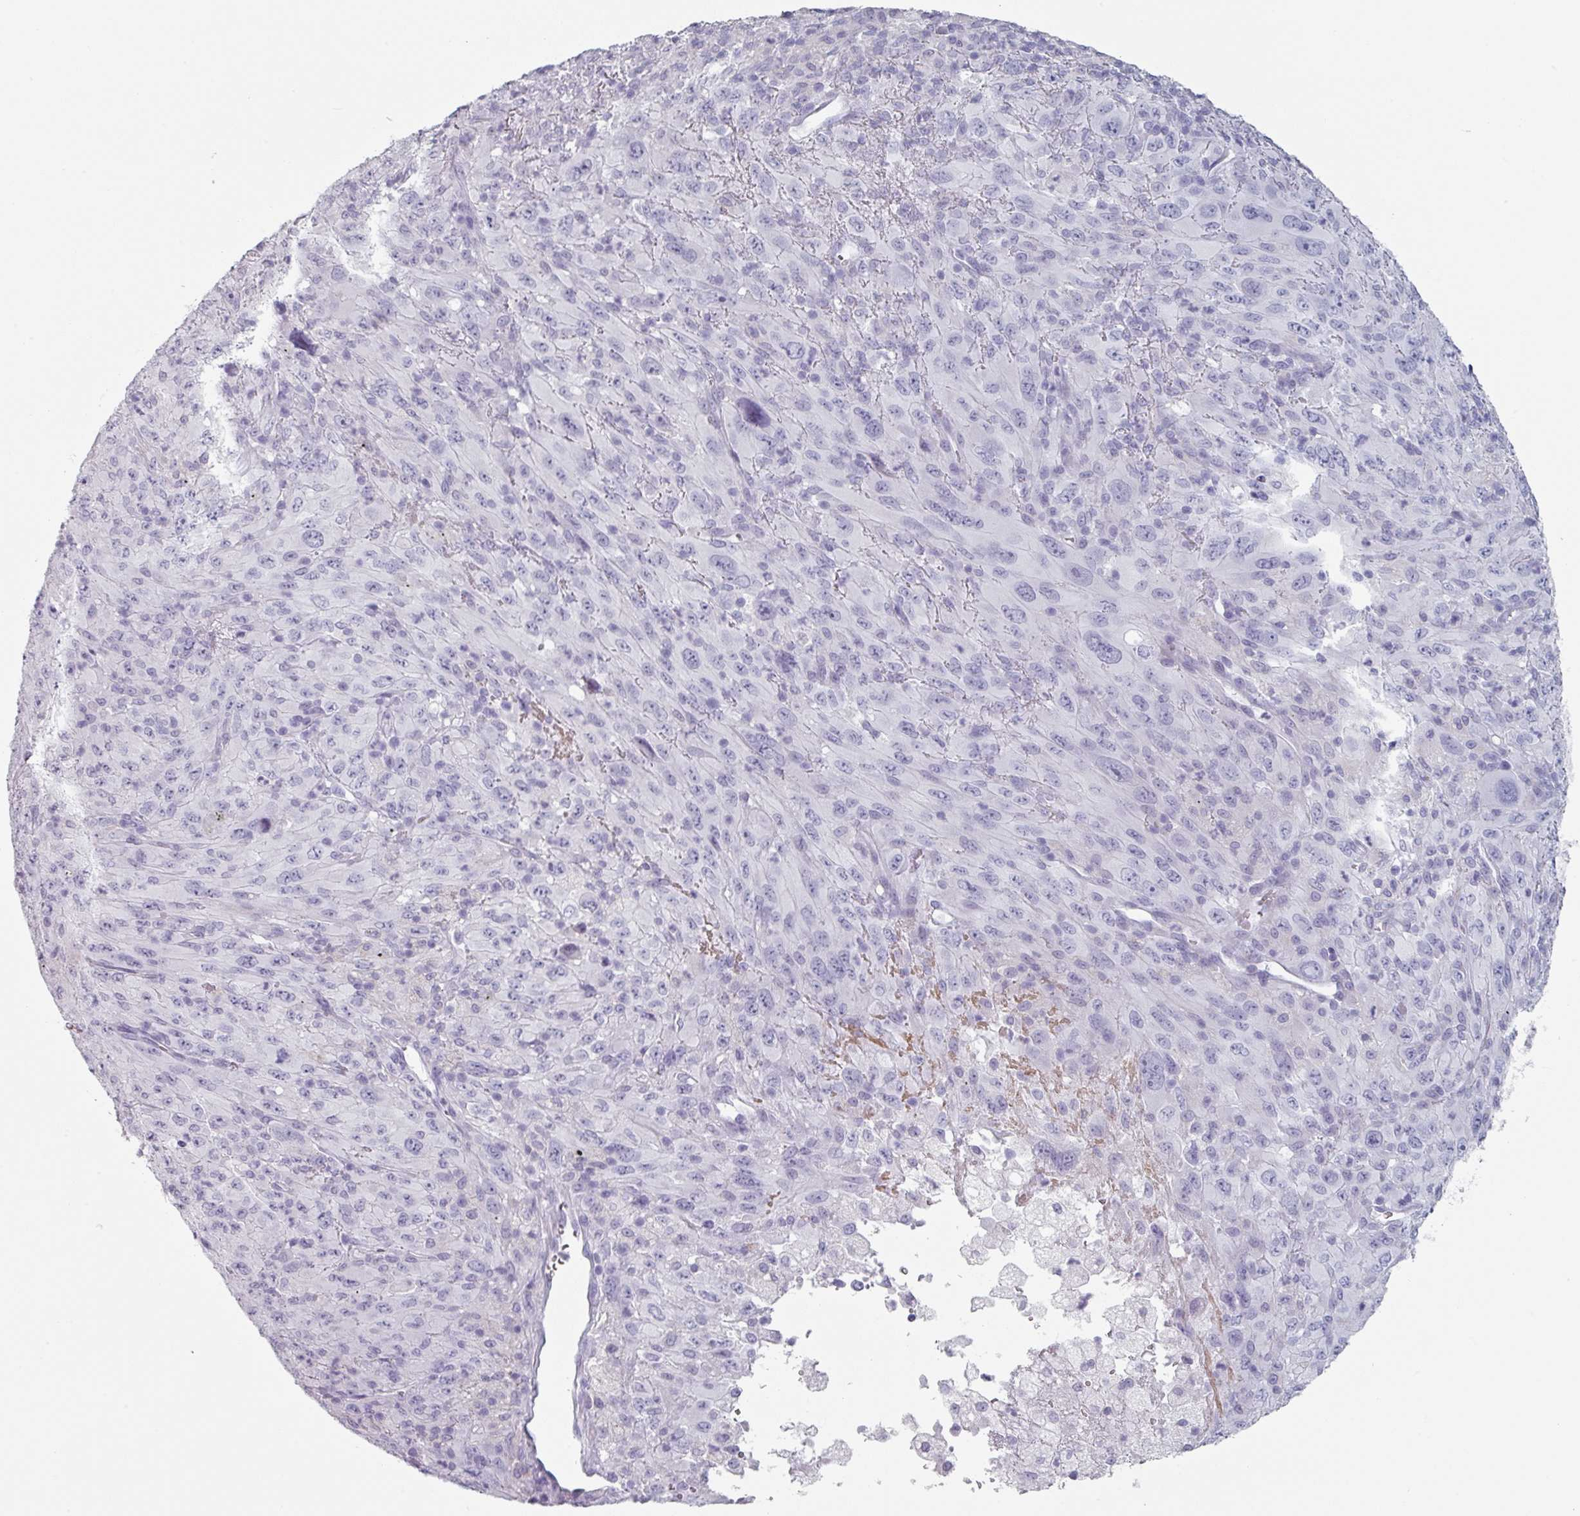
{"staining": {"intensity": "negative", "quantity": "none", "location": "none"}, "tissue": "melanoma", "cell_type": "Tumor cells", "image_type": "cancer", "snomed": [{"axis": "morphology", "description": "Malignant melanoma, Metastatic site"}, {"axis": "topography", "description": "Skin"}], "caption": "Tumor cells are negative for protein expression in human melanoma. The staining is performed using DAB (3,3'-diaminobenzidine) brown chromogen with nuclei counter-stained in using hematoxylin.", "gene": "SLC35G2", "patient": {"sex": "female", "age": 56}}